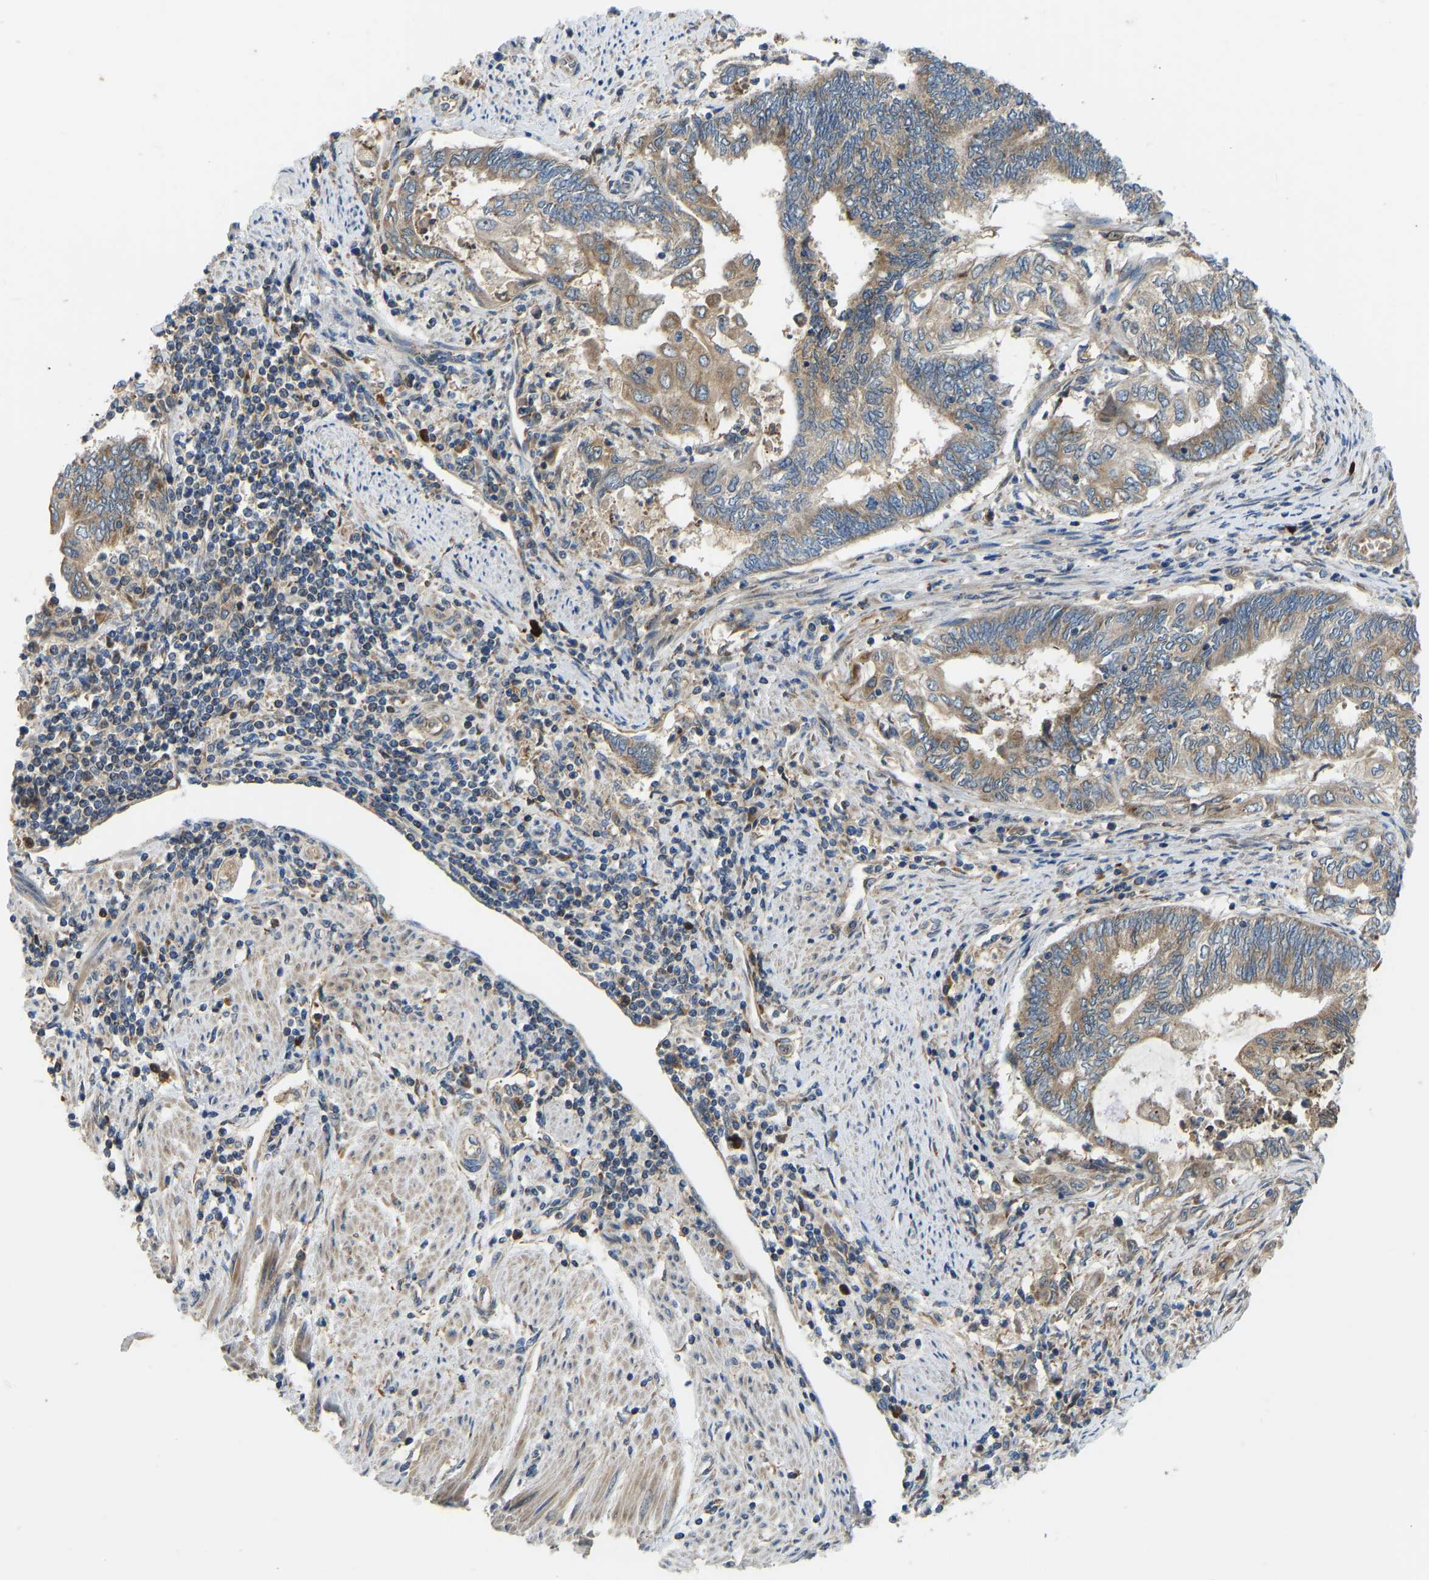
{"staining": {"intensity": "moderate", "quantity": ">75%", "location": "cytoplasmic/membranous"}, "tissue": "endometrial cancer", "cell_type": "Tumor cells", "image_type": "cancer", "snomed": [{"axis": "morphology", "description": "Adenocarcinoma, NOS"}, {"axis": "topography", "description": "Uterus"}, {"axis": "topography", "description": "Endometrium"}], "caption": "Brown immunohistochemical staining in endometrial cancer (adenocarcinoma) exhibits moderate cytoplasmic/membranous positivity in about >75% of tumor cells.", "gene": "RBP1", "patient": {"sex": "female", "age": 70}}